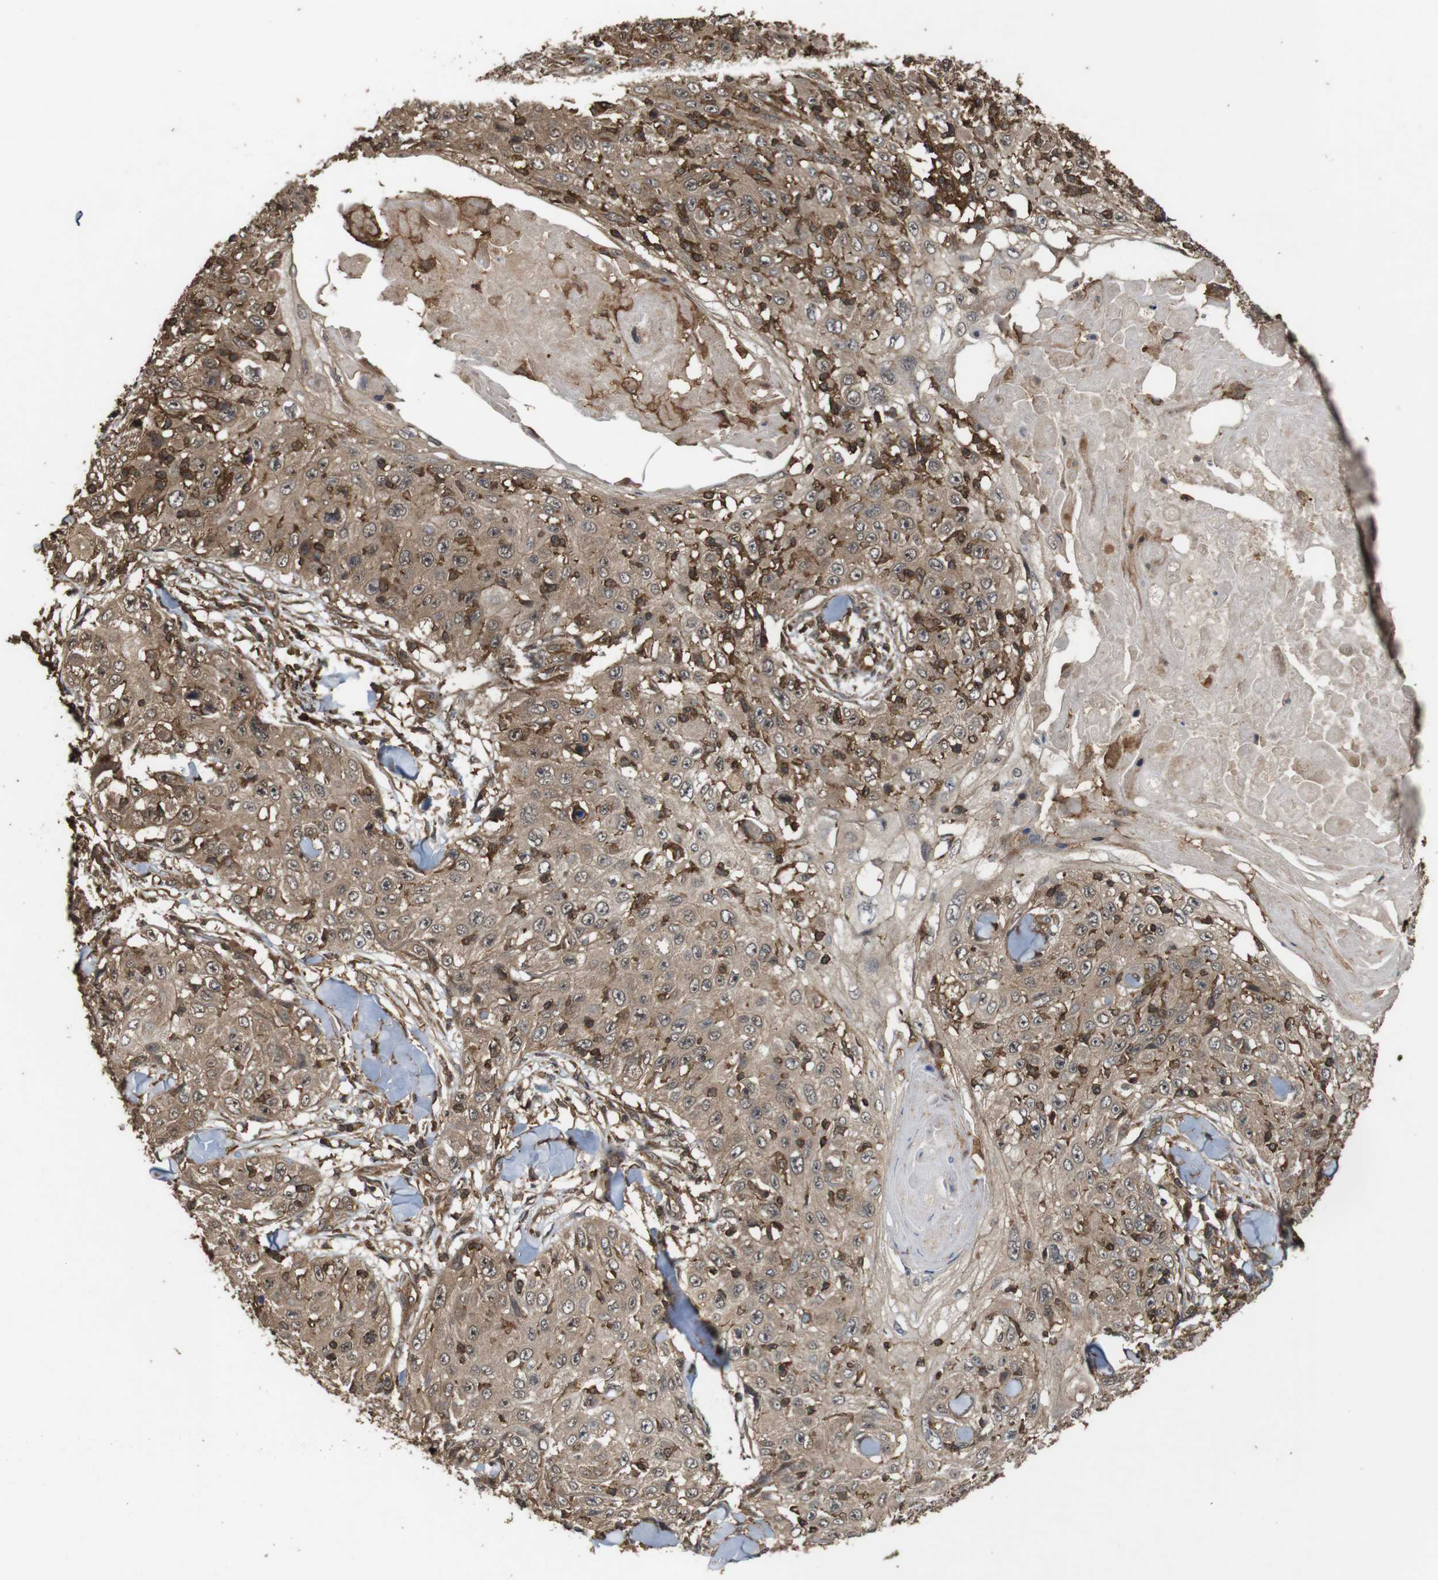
{"staining": {"intensity": "moderate", "quantity": ">75%", "location": "cytoplasmic/membranous"}, "tissue": "skin cancer", "cell_type": "Tumor cells", "image_type": "cancer", "snomed": [{"axis": "morphology", "description": "Squamous cell carcinoma, NOS"}, {"axis": "topography", "description": "Skin"}], "caption": "Protein analysis of skin cancer tissue shows moderate cytoplasmic/membranous expression in about >75% of tumor cells.", "gene": "BAG4", "patient": {"sex": "male", "age": 86}}